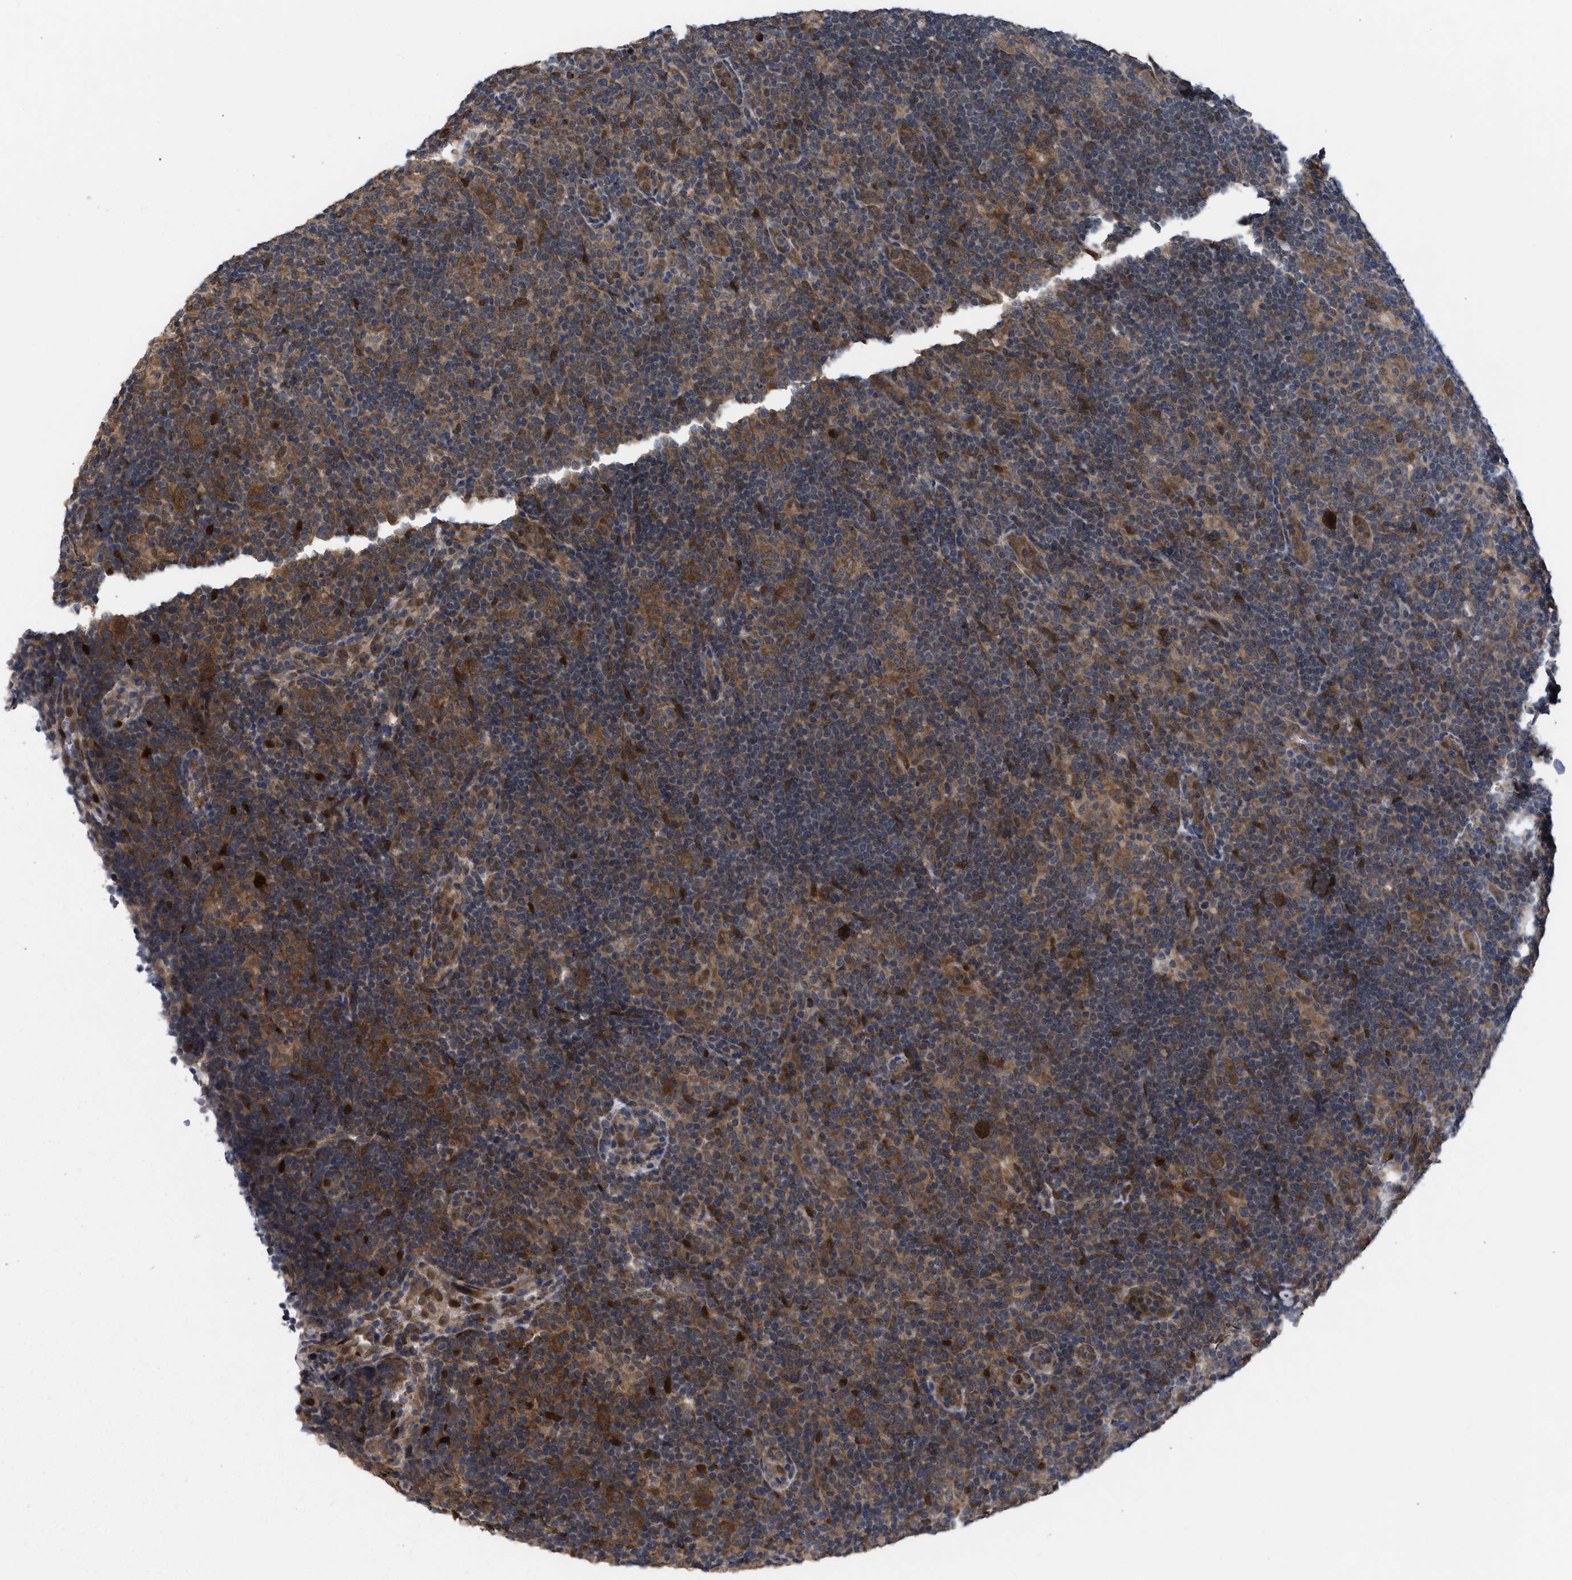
{"staining": {"intensity": "moderate", "quantity": ">75%", "location": "cytoplasmic/membranous"}, "tissue": "lymphoma", "cell_type": "Tumor cells", "image_type": "cancer", "snomed": [{"axis": "morphology", "description": "Hodgkin's disease, NOS"}, {"axis": "topography", "description": "Lymph node"}], "caption": "Tumor cells display medium levels of moderate cytoplasmic/membranous staining in approximately >75% of cells in lymphoma. (IHC, brightfield microscopy, high magnification).", "gene": "TP53BP2", "patient": {"sex": "female", "age": 57}}